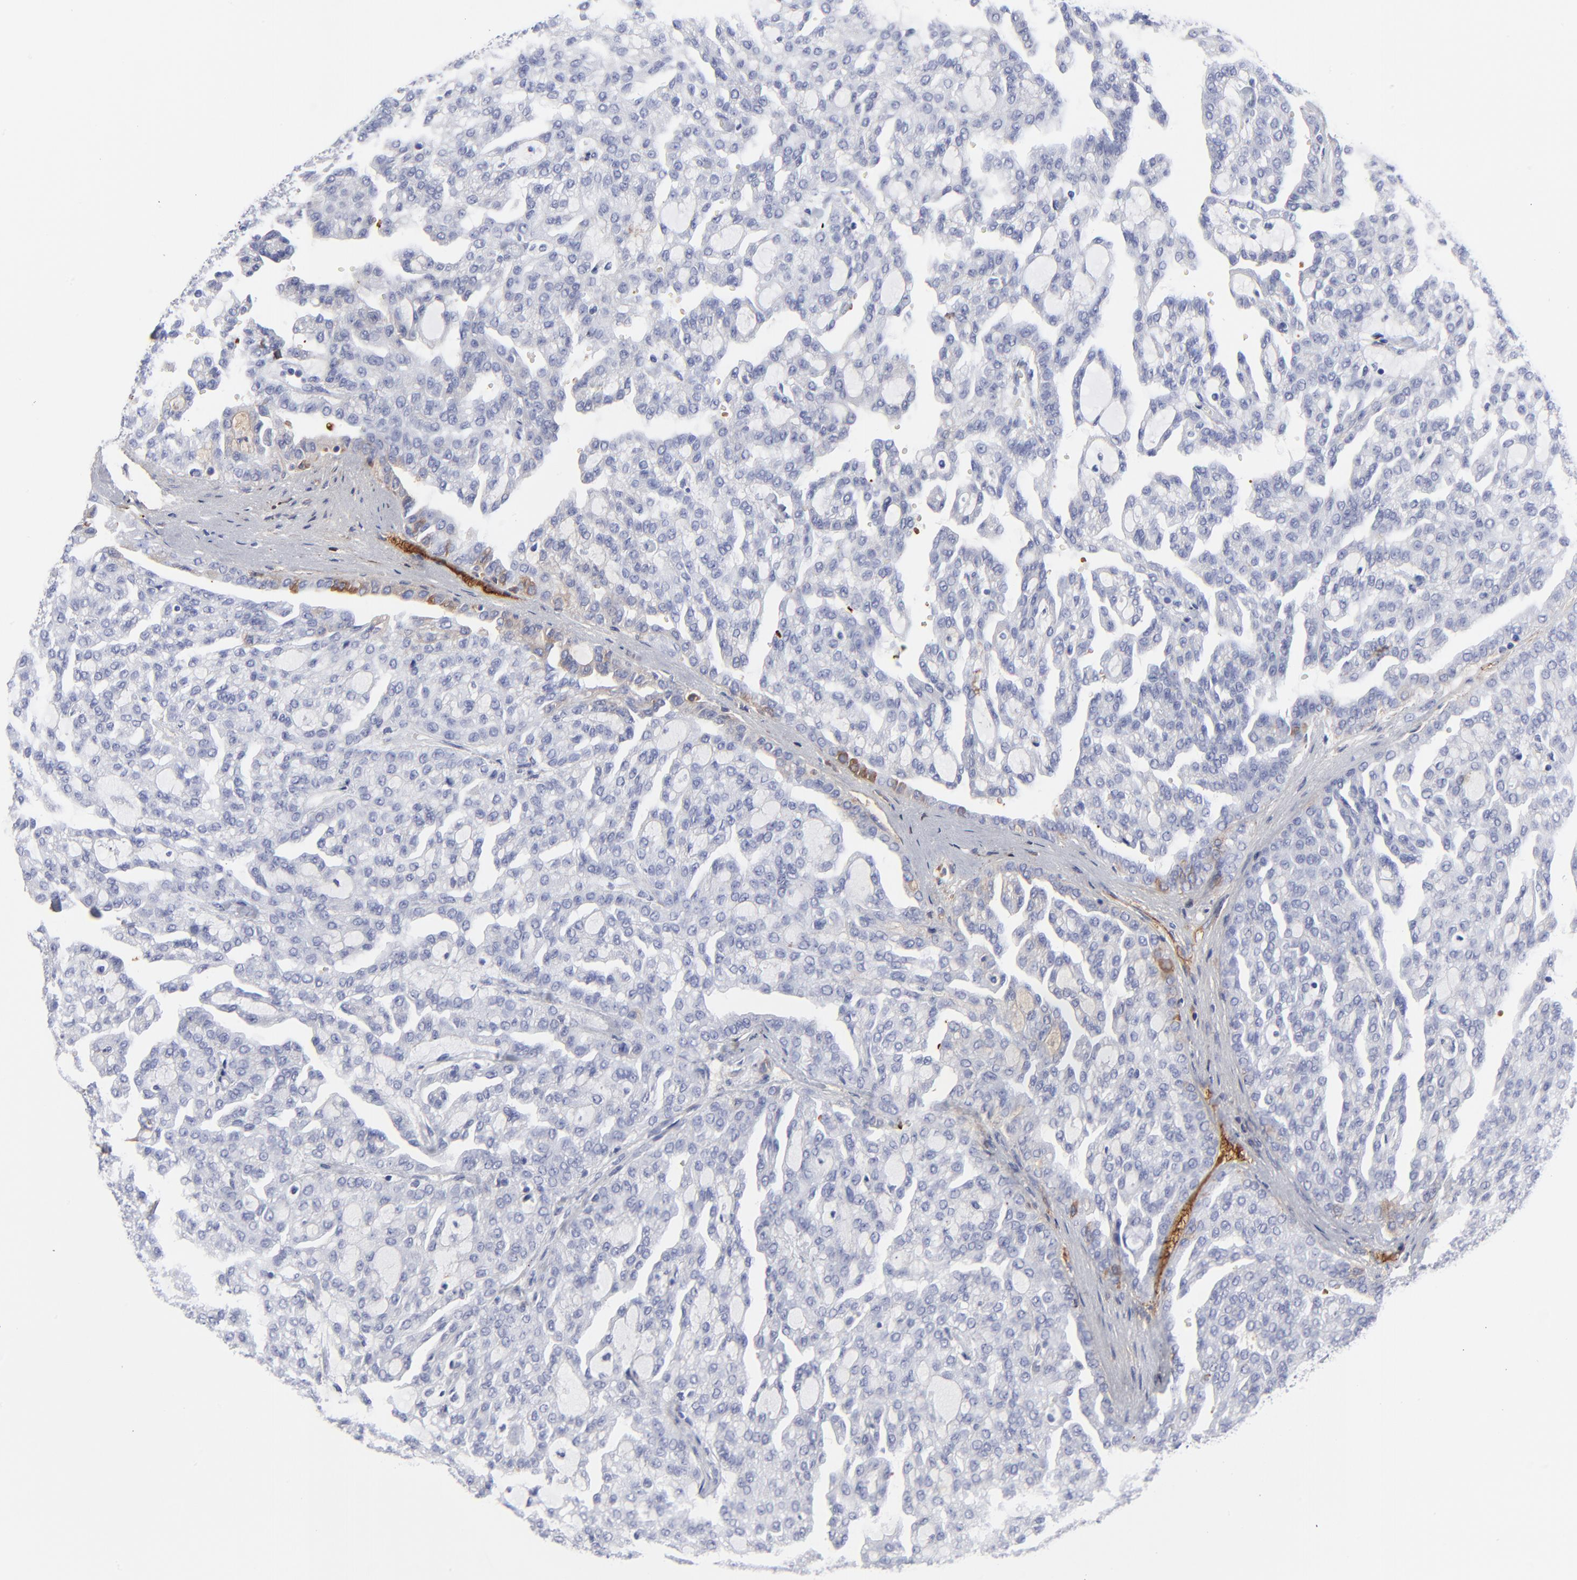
{"staining": {"intensity": "negative", "quantity": "none", "location": "none"}, "tissue": "renal cancer", "cell_type": "Tumor cells", "image_type": "cancer", "snomed": [{"axis": "morphology", "description": "Adenocarcinoma, NOS"}, {"axis": "topography", "description": "Kidney"}], "caption": "Adenocarcinoma (renal) was stained to show a protein in brown. There is no significant positivity in tumor cells.", "gene": "DCN", "patient": {"sex": "male", "age": 63}}